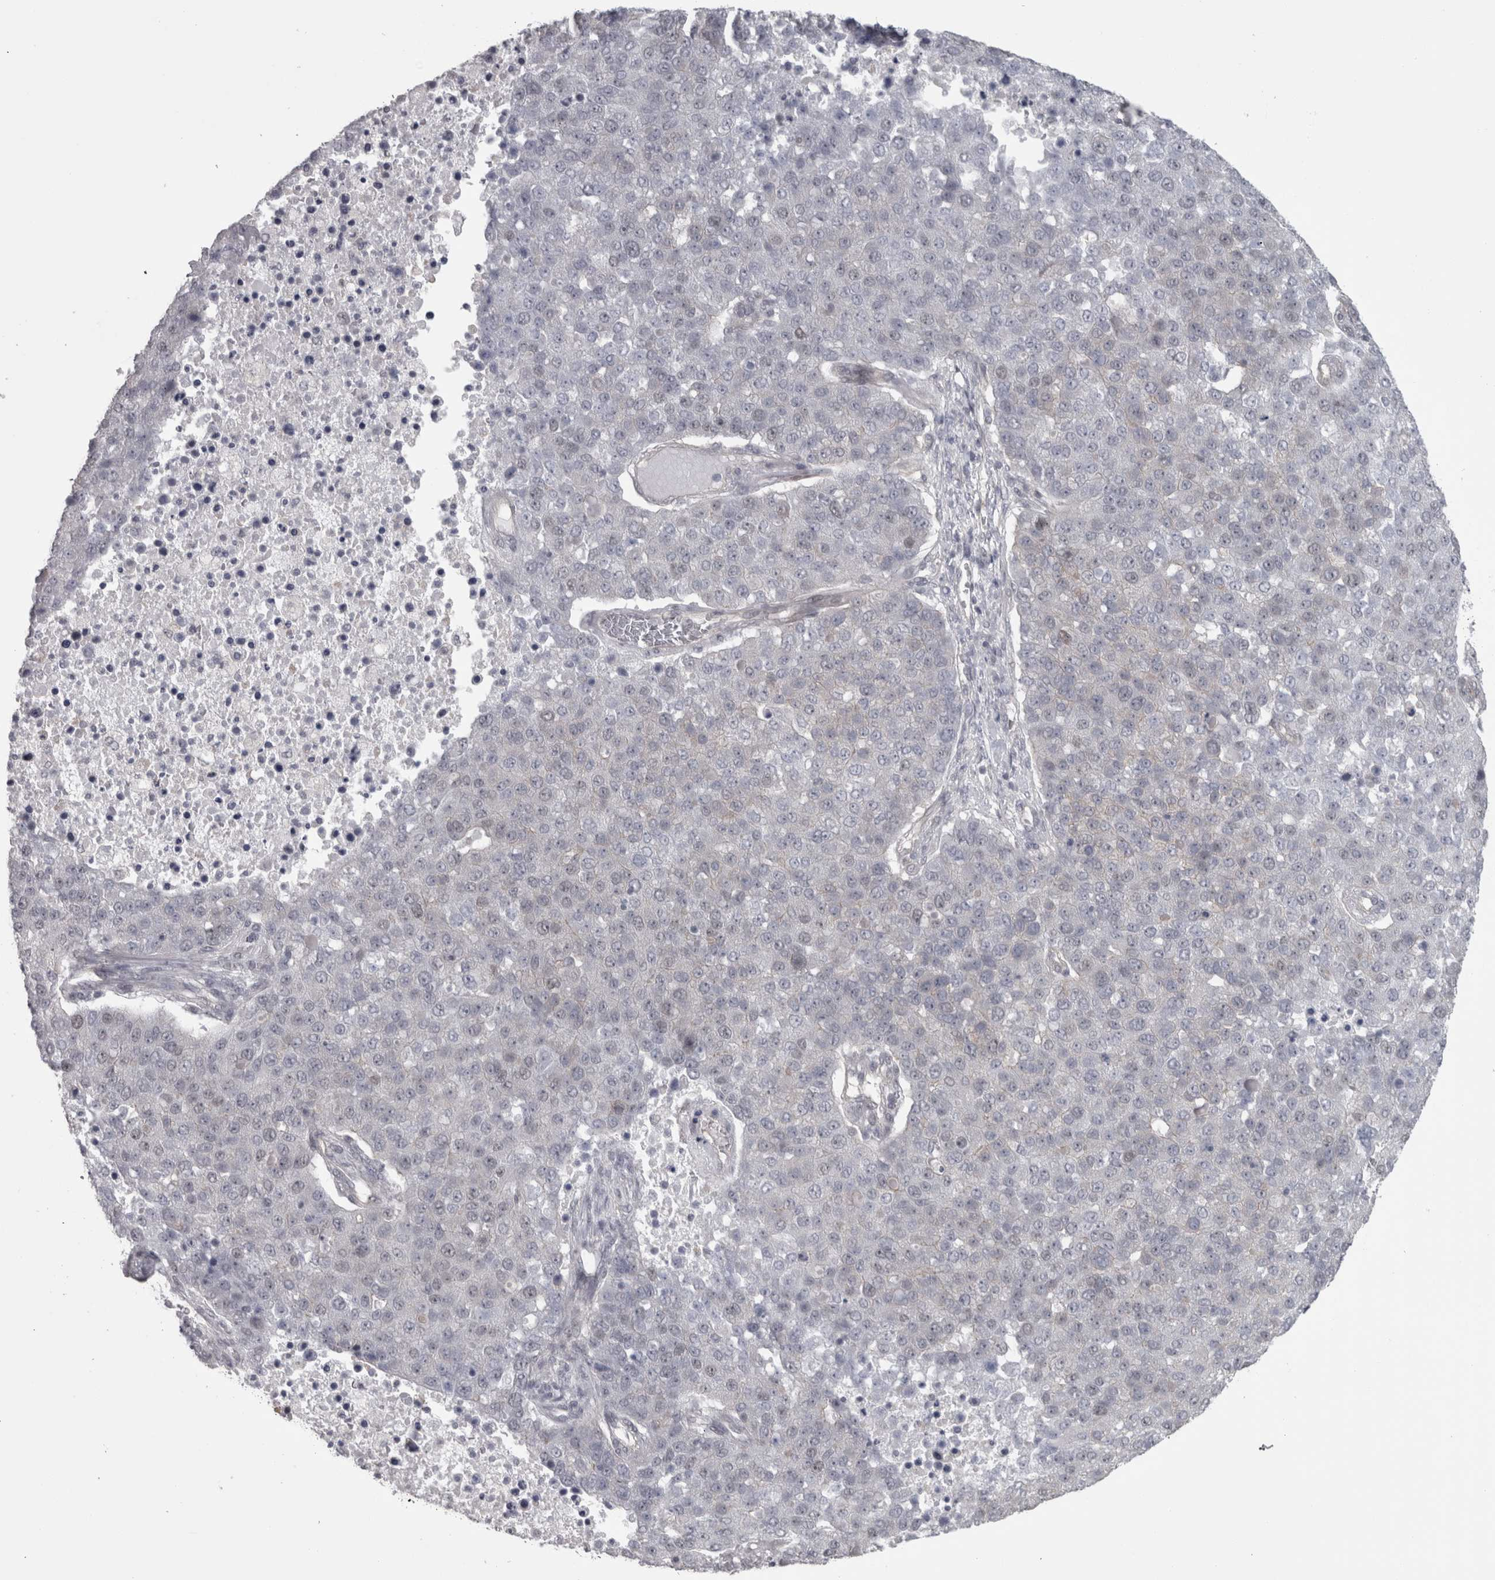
{"staining": {"intensity": "negative", "quantity": "none", "location": "none"}, "tissue": "pancreatic cancer", "cell_type": "Tumor cells", "image_type": "cancer", "snomed": [{"axis": "morphology", "description": "Adenocarcinoma, NOS"}, {"axis": "topography", "description": "Pancreas"}], "caption": "Adenocarcinoma (pancreatic) was stained to show a protein in brown. There is no significant staining in tumor cells.", "gene": "PPP1R12B", "patient": {"sex": "female", "age": 61}}